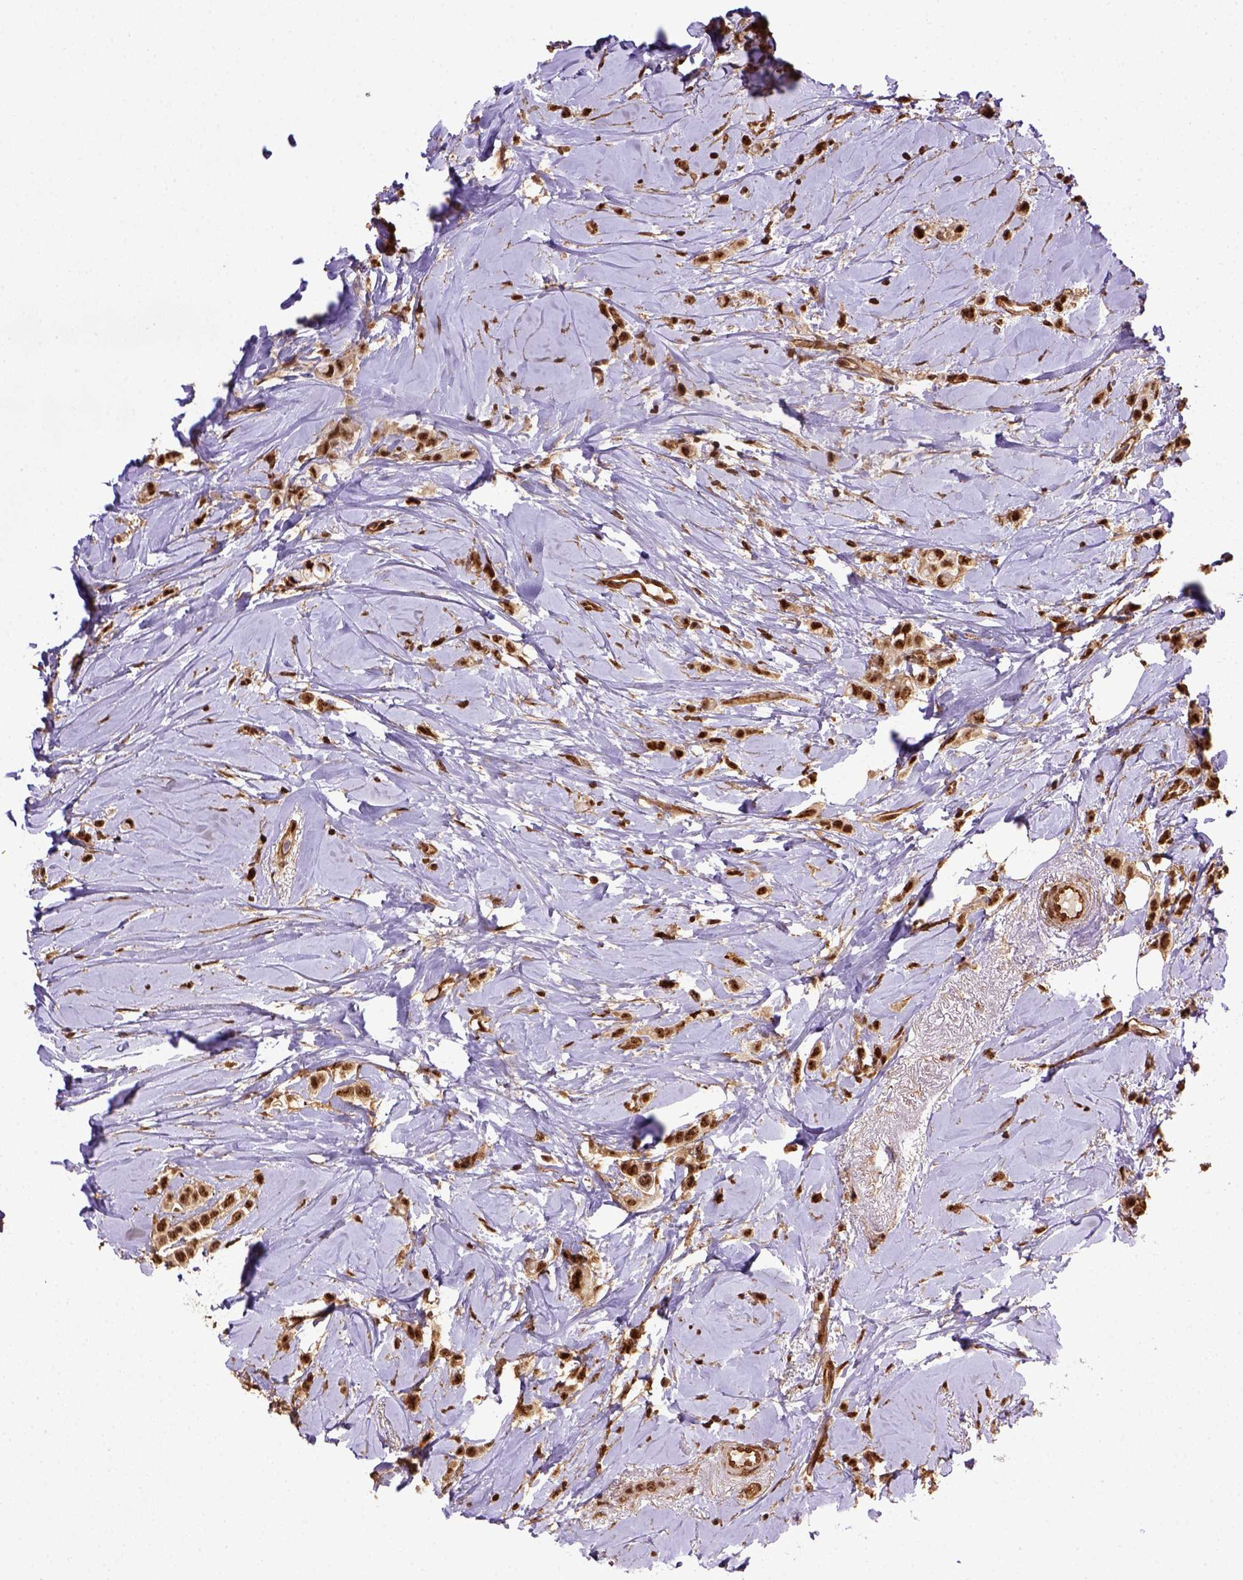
{"staining": {"intensity": "strong", "quantity": ">75%", "location": "nuclear"}, "tissue": "breast cancer", "cell_type": "Tumor cells", "image_type": "cancer", "snomed": [{"axis": "morphology", "description": "Lobular carcinoma"}, {"axis": "topography", "description": "Breast"}], "caption": "Breast cancer stained with DAB IHC demonstrates high levels of strong nuclear positivity in approximately >75% of tumor cells.", "gene": "PPIG", "patient": {"sex": "female", "age": 66}}